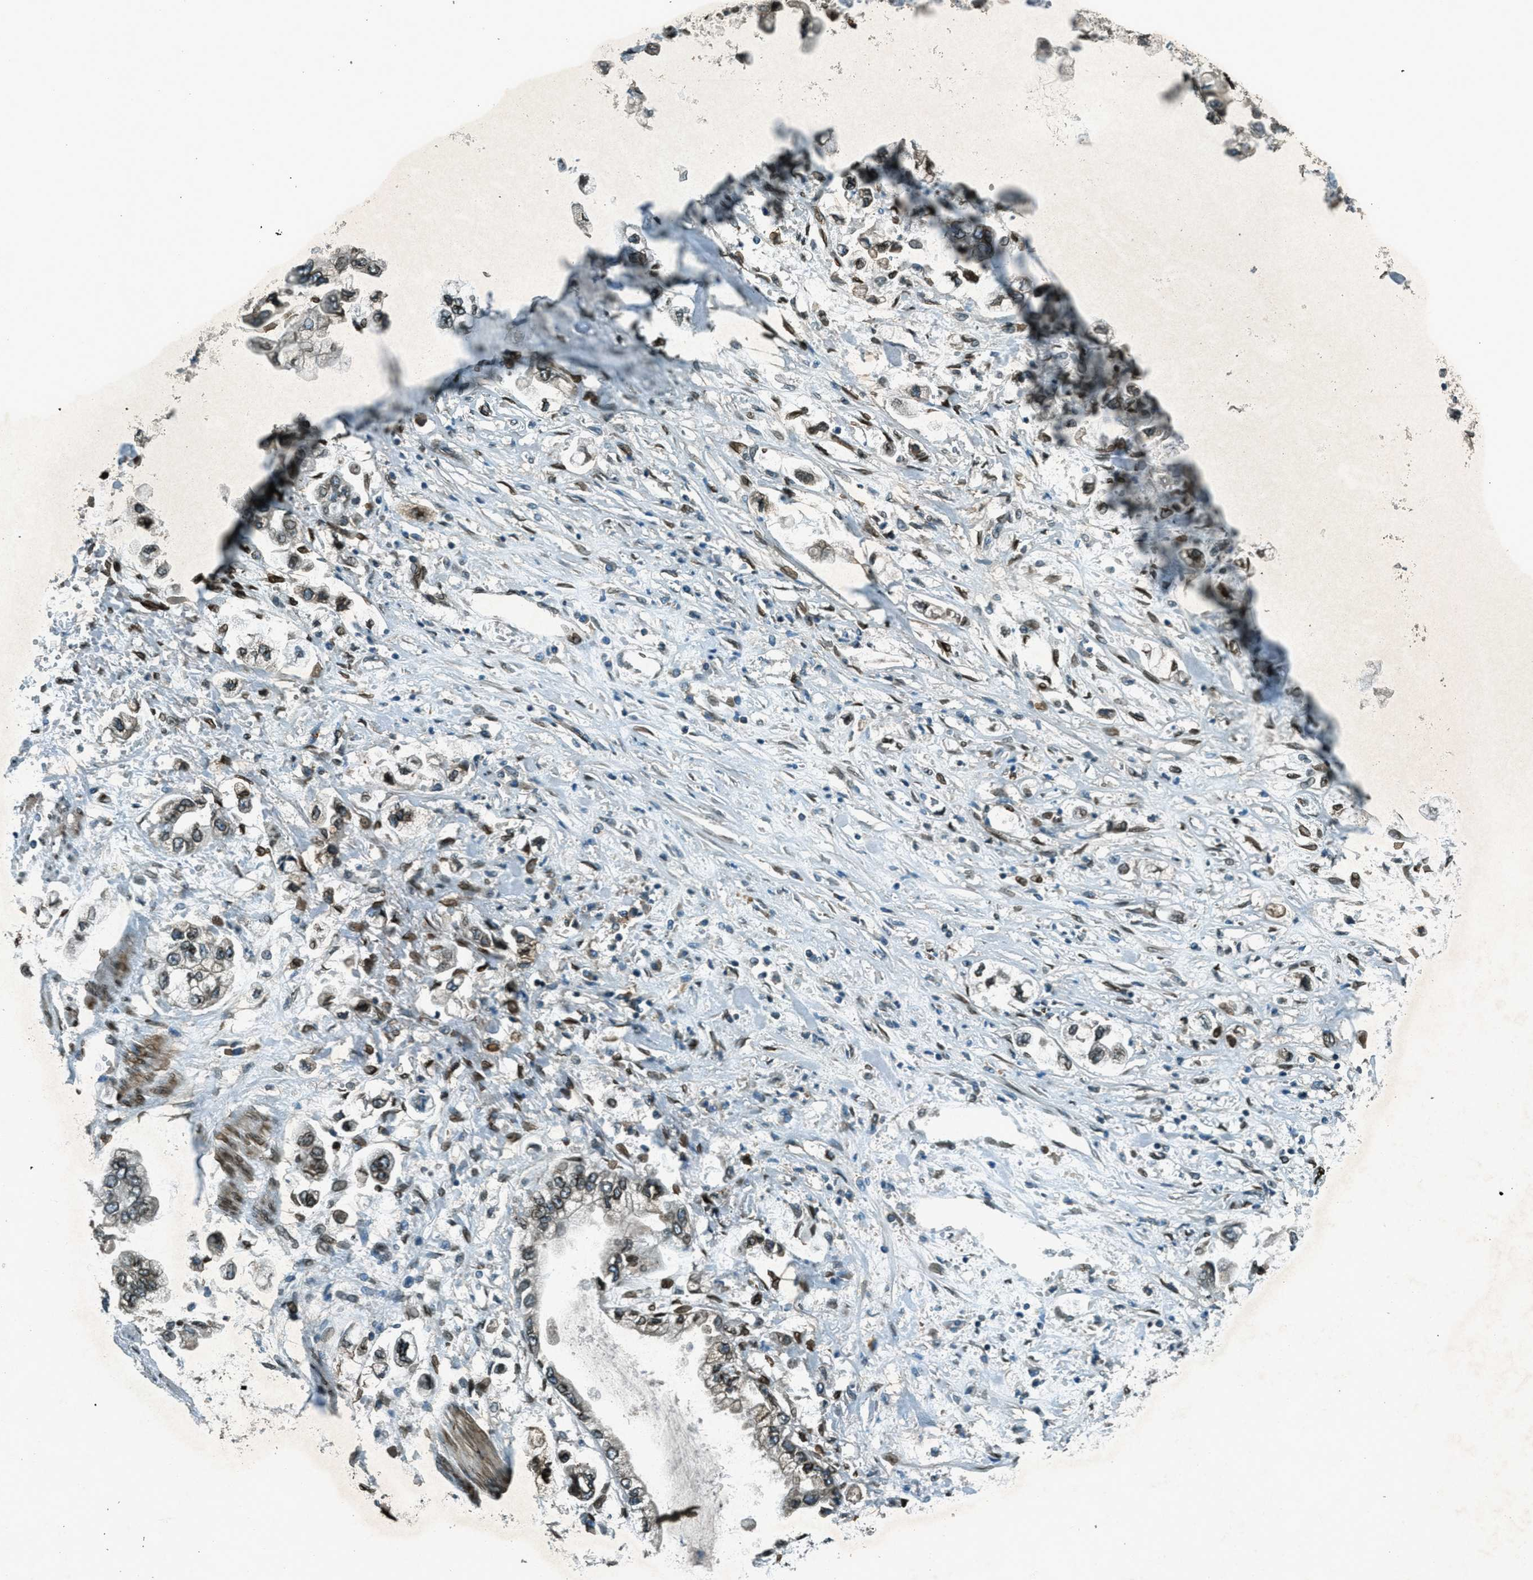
{"staining": {"intensity": "moderate", "quantity": ">75%", "location": "cytoplasmic/membranous,nuclear"}, "tissue": "stomach cancer", "cell_type": "Tumor cells", "image_type": "cancer", "snomed": [{"axis": "morphology", "description": "Normal tissue, NOS"}, {"axis": "morphology", "description": "Adenocarcinoma, NOS"}, {"axis": "topography", "description": "Stomach"}], "caption": "The immunohistochemical stain shows moderate cytoplasmic/membranous and nuclear staining in tumor cells of adenocarcinoma (stomach) tissue.", "gene": "LEMD2", "patient": {"sex": "male", "age": 62}}